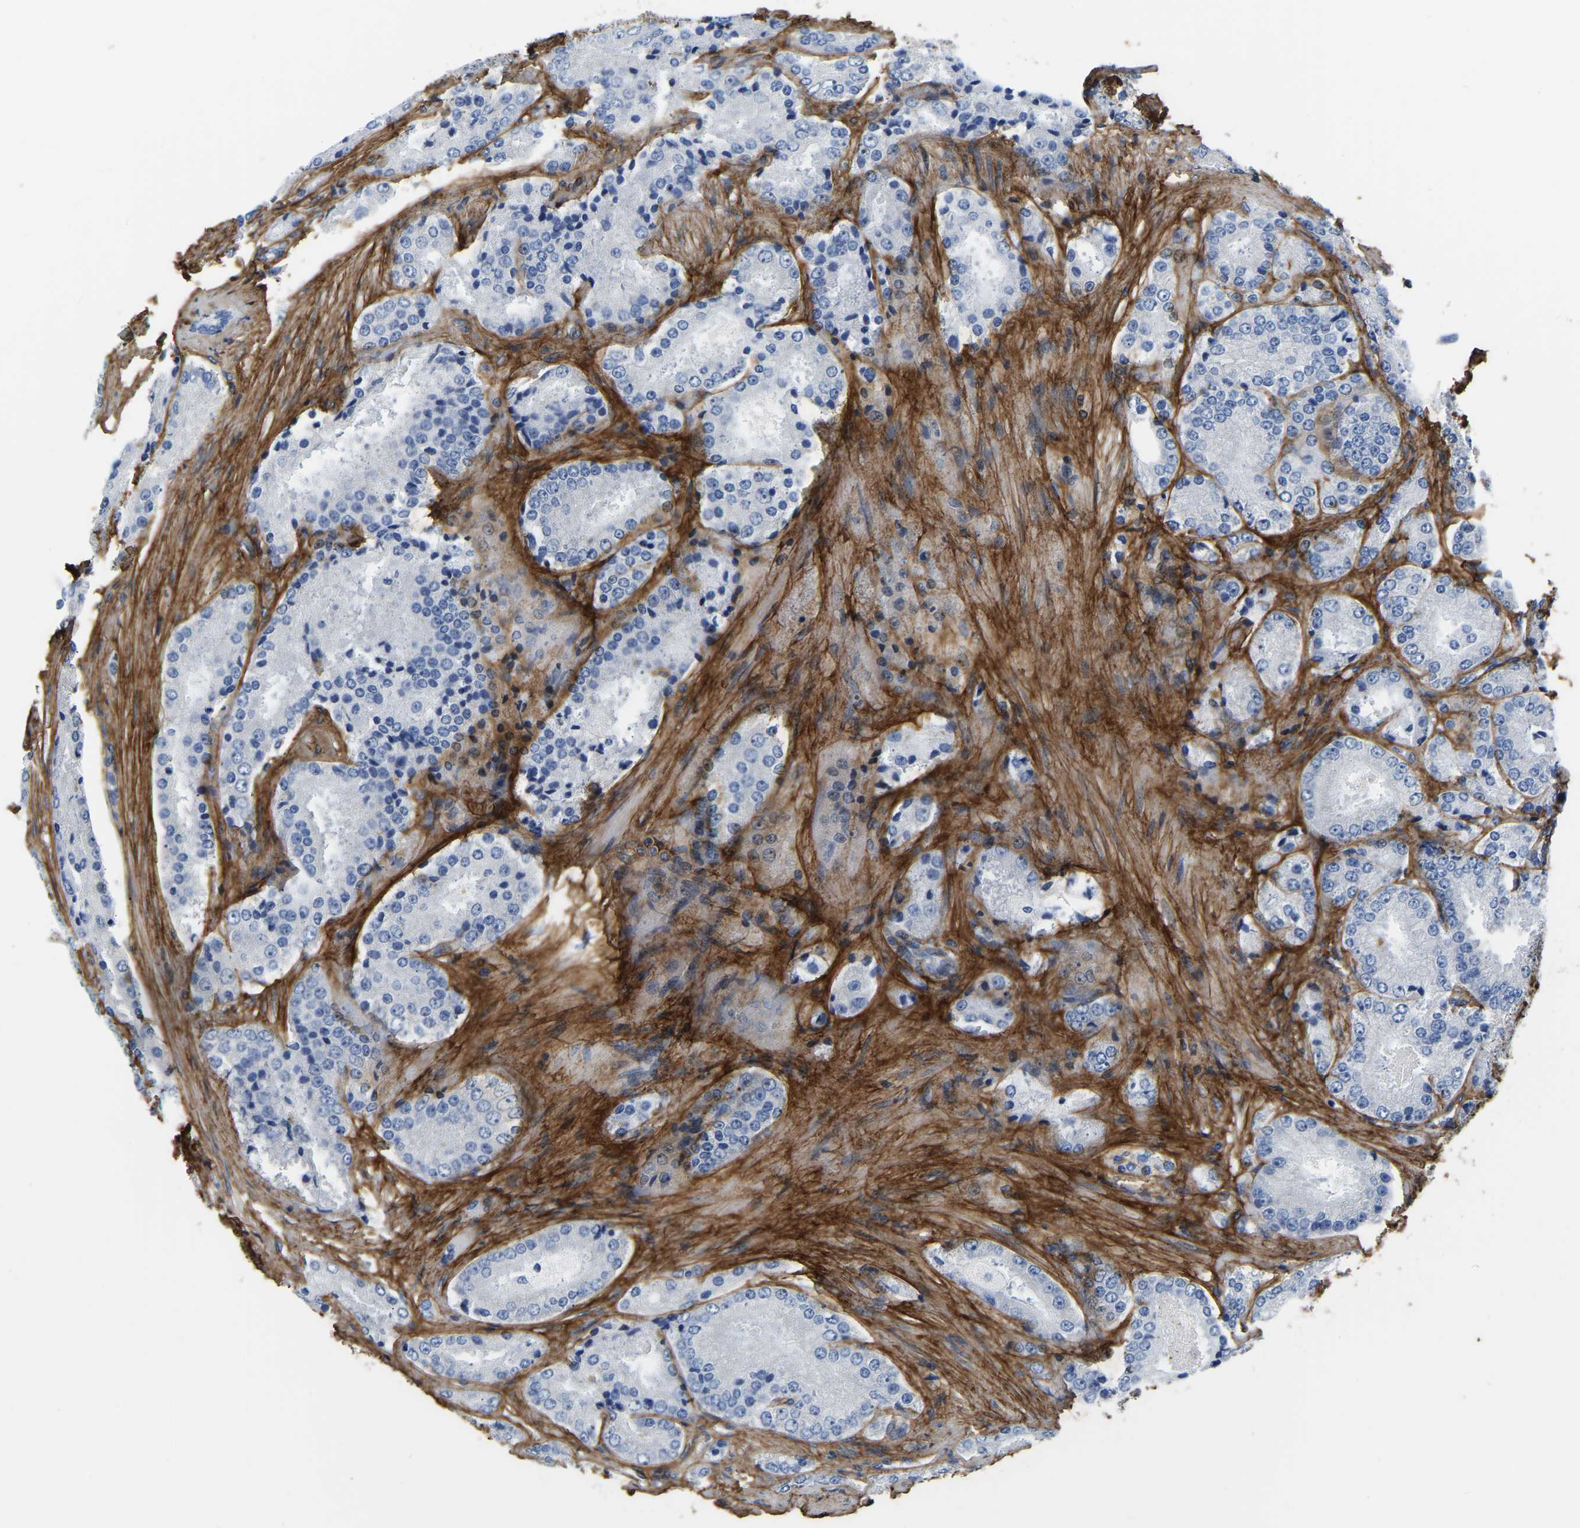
{"staining": {"intensity": "negative", "quantity": "none", "location": "none"}, "tissue": "prostate cancer", "cell_type": "Tumor cells", "image_type": "cancer", "snomed": [{"axis": "morphology", "description": "Adenocarcinoma, High grade"}, {"axis": "topography", "description": "Prostate"}], "caption": "A high-resolution micrograph shows IHC staining of prostate cancer, which demonstrates no significant expression in tumor cells. The staining is performed using DAB (3,3'-diaminobenzidine) brown chromogen with nuclei counter-stained in using hematoxylin.", "gene": "COL6A1", "patient": {"sex": "male", "age": 65}}